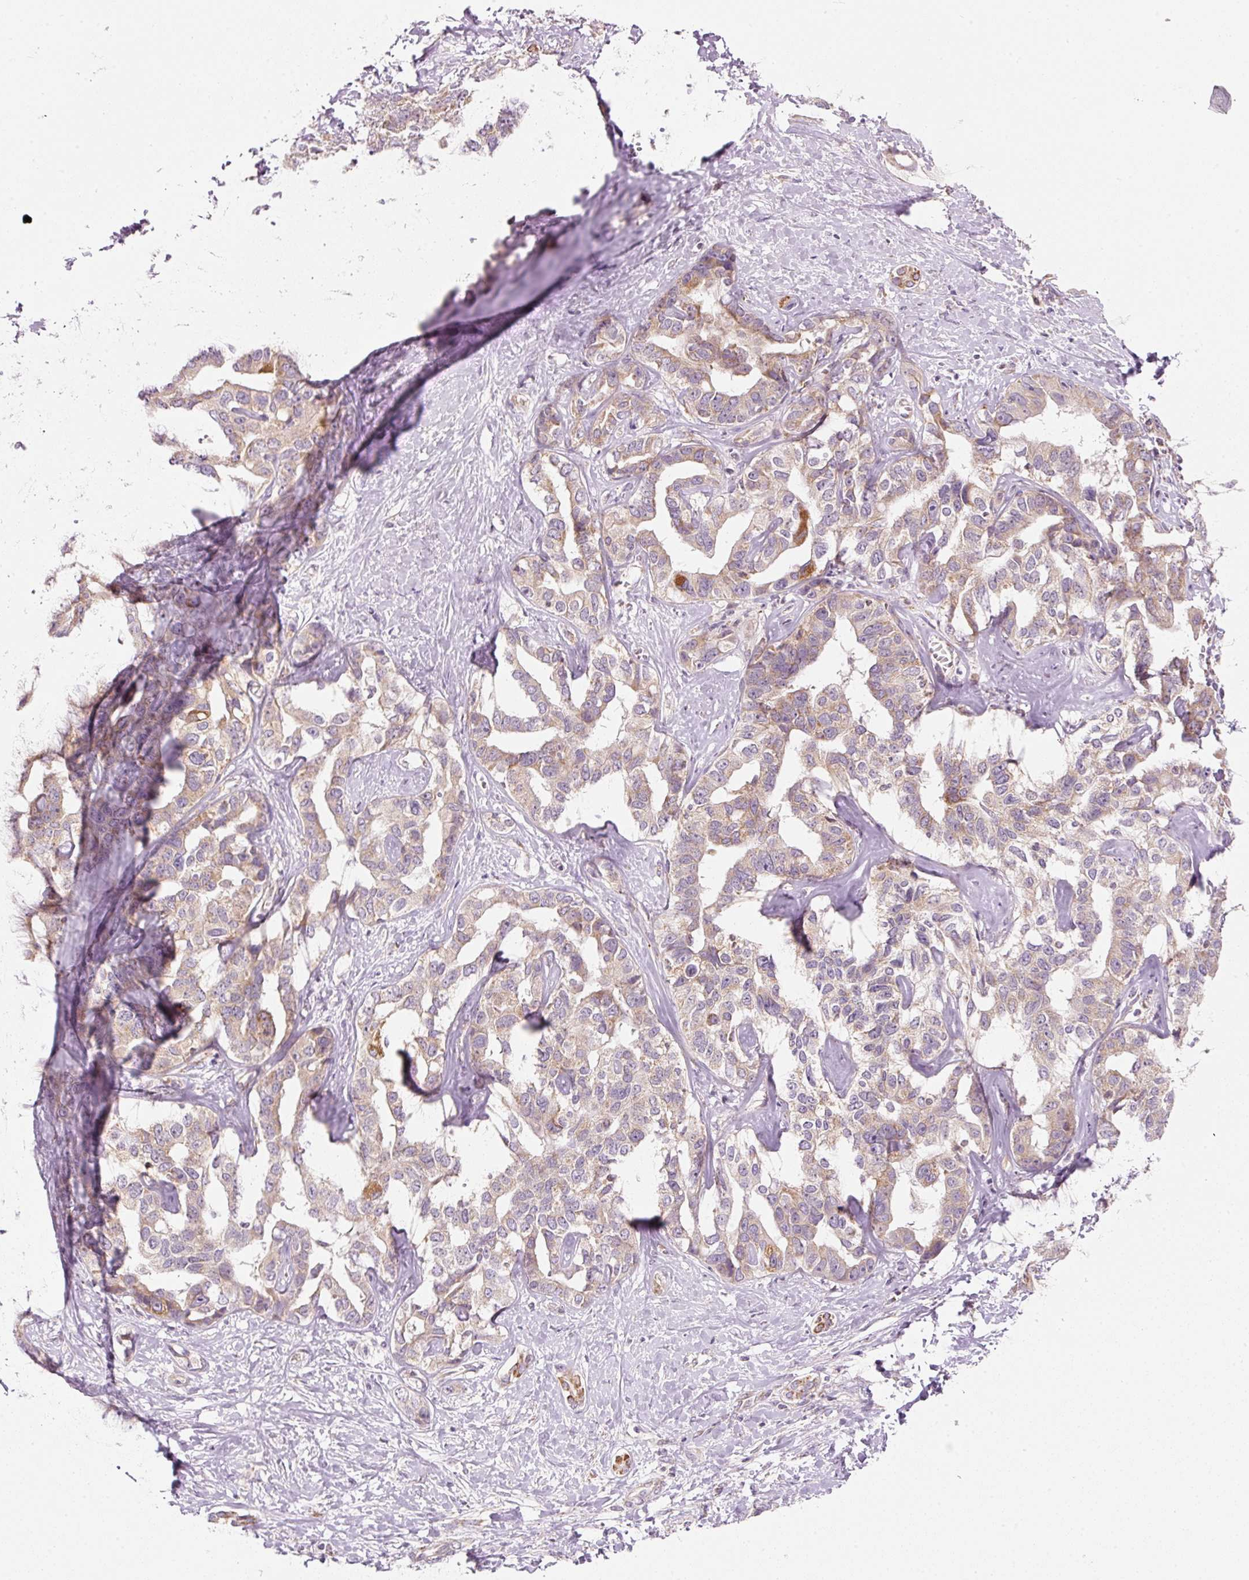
{"staining": {"intensity": "moderate", "quantity": "25%-75%", "location": "cytoplasmic/membranous"}, "tissue": "liver cancer", "cell_type": "Tumor cells", "image_type": "cancer", "snomed": [{"axis": "morphology", "description": "Cholangiocarcinoma"}, {"axis": "topography", "description": "Liver"}], "caption": "Immunohistochemistry (IHC) image of neoplastic tissue: human liver cholangiocarcinoma stained using immunohistochemistry reveals medium levels of moderate protein expression localized specifically in the cytoplasmic/membranous of tumor cells, appearing as a cytoplasmic/membranous brown color.", "gene": "FAM78B", "patient": {"sex": "male", "age": 59}}